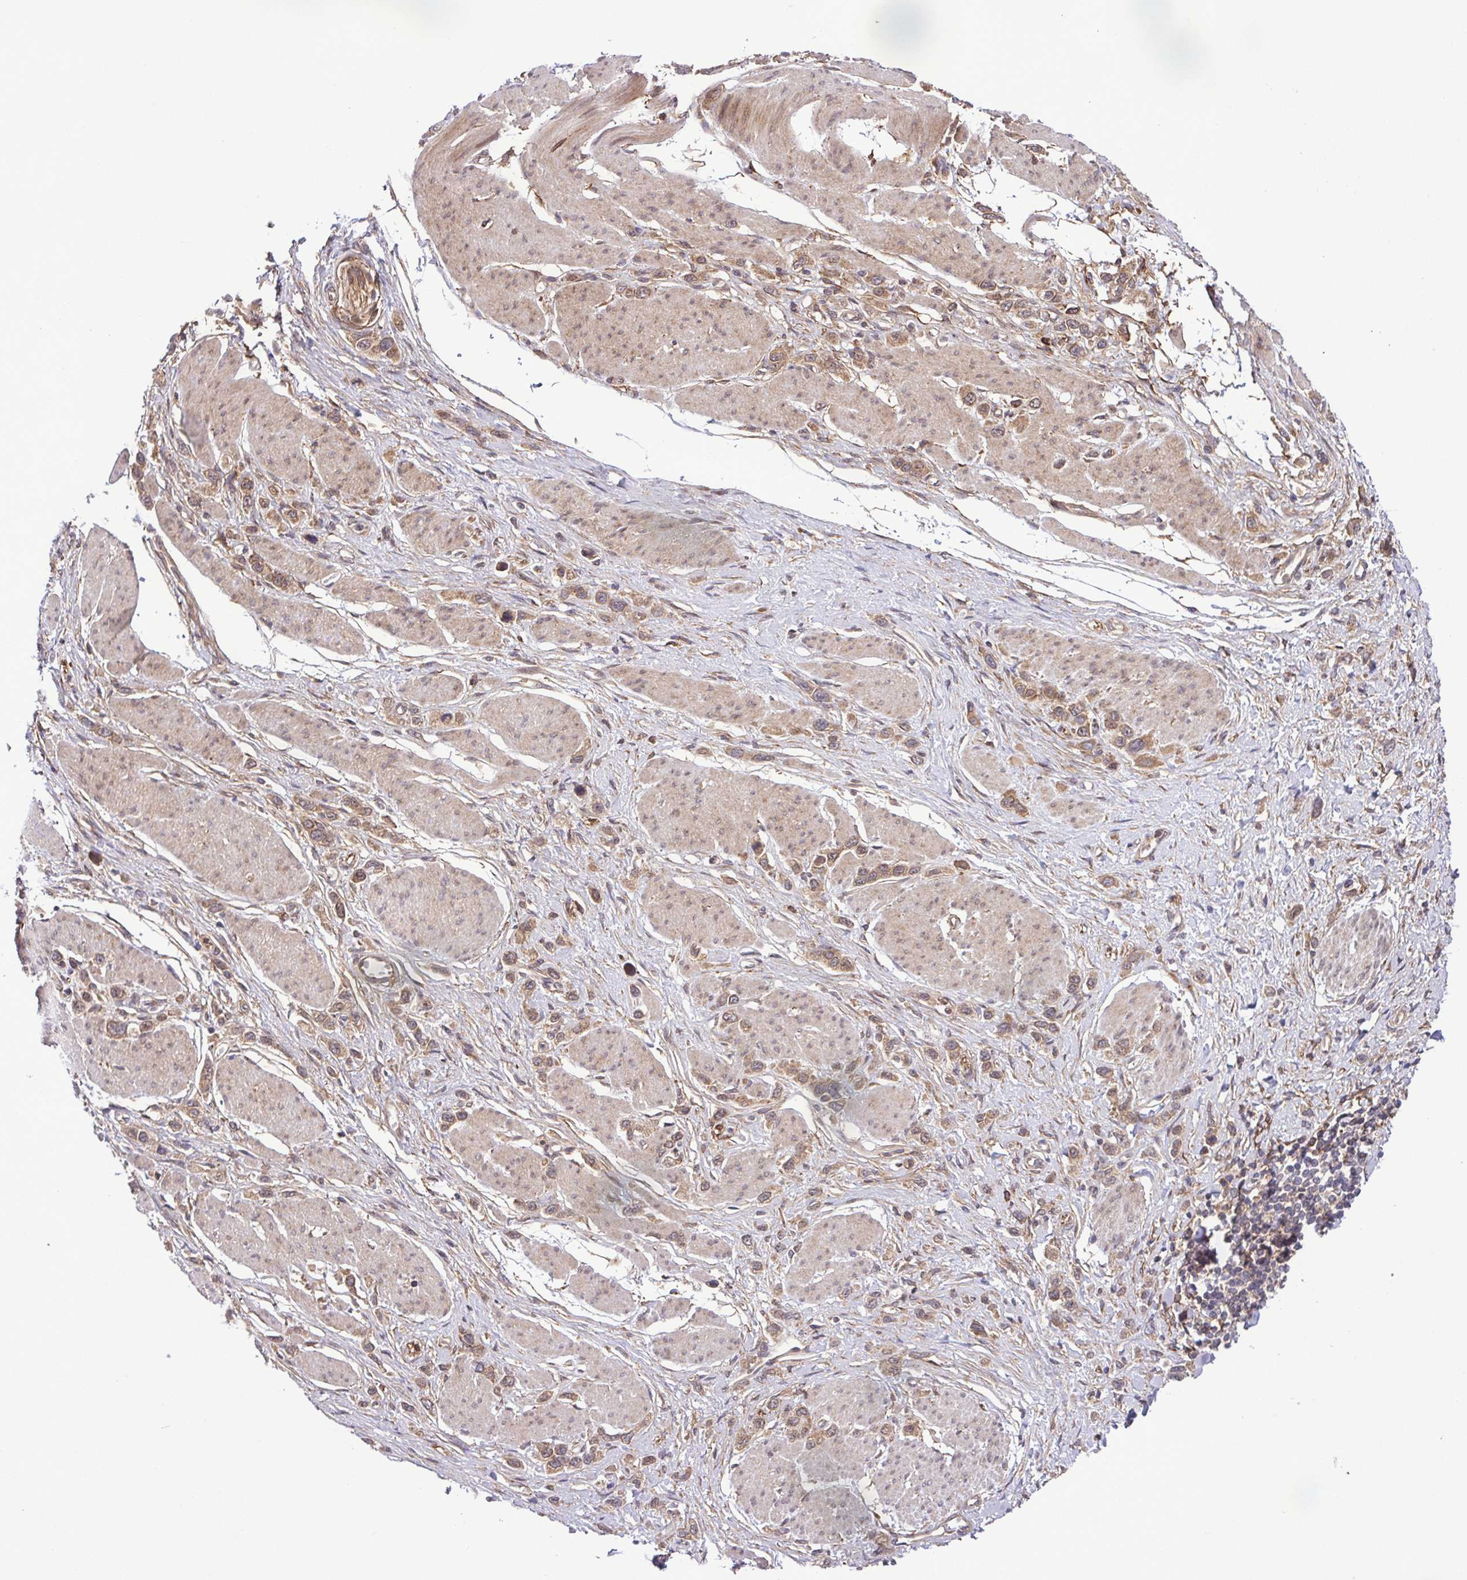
{"staining": {"intensity": "moderate", "quantity": ">75%", "location": "cytoplasmic/membranous"}, "tissue": "stomach cancer", "cell_type": "Tumor cells", "image_type": "cancer", "snomed": [{"axis": "morphology", "description": "Adenocarcinoma, NOS"}, {"axis": "topography", "description": "Stomach"}], "caption": "Immunohistochemistry (IHC) of adenocarcinoma (stomach) demonstrates medium levels of moderate cytoplasmic/membranous staining in about >75% of tumor cells.", "gene": "DLGAP4", "patient": {"sex": "female", "age": 65}}